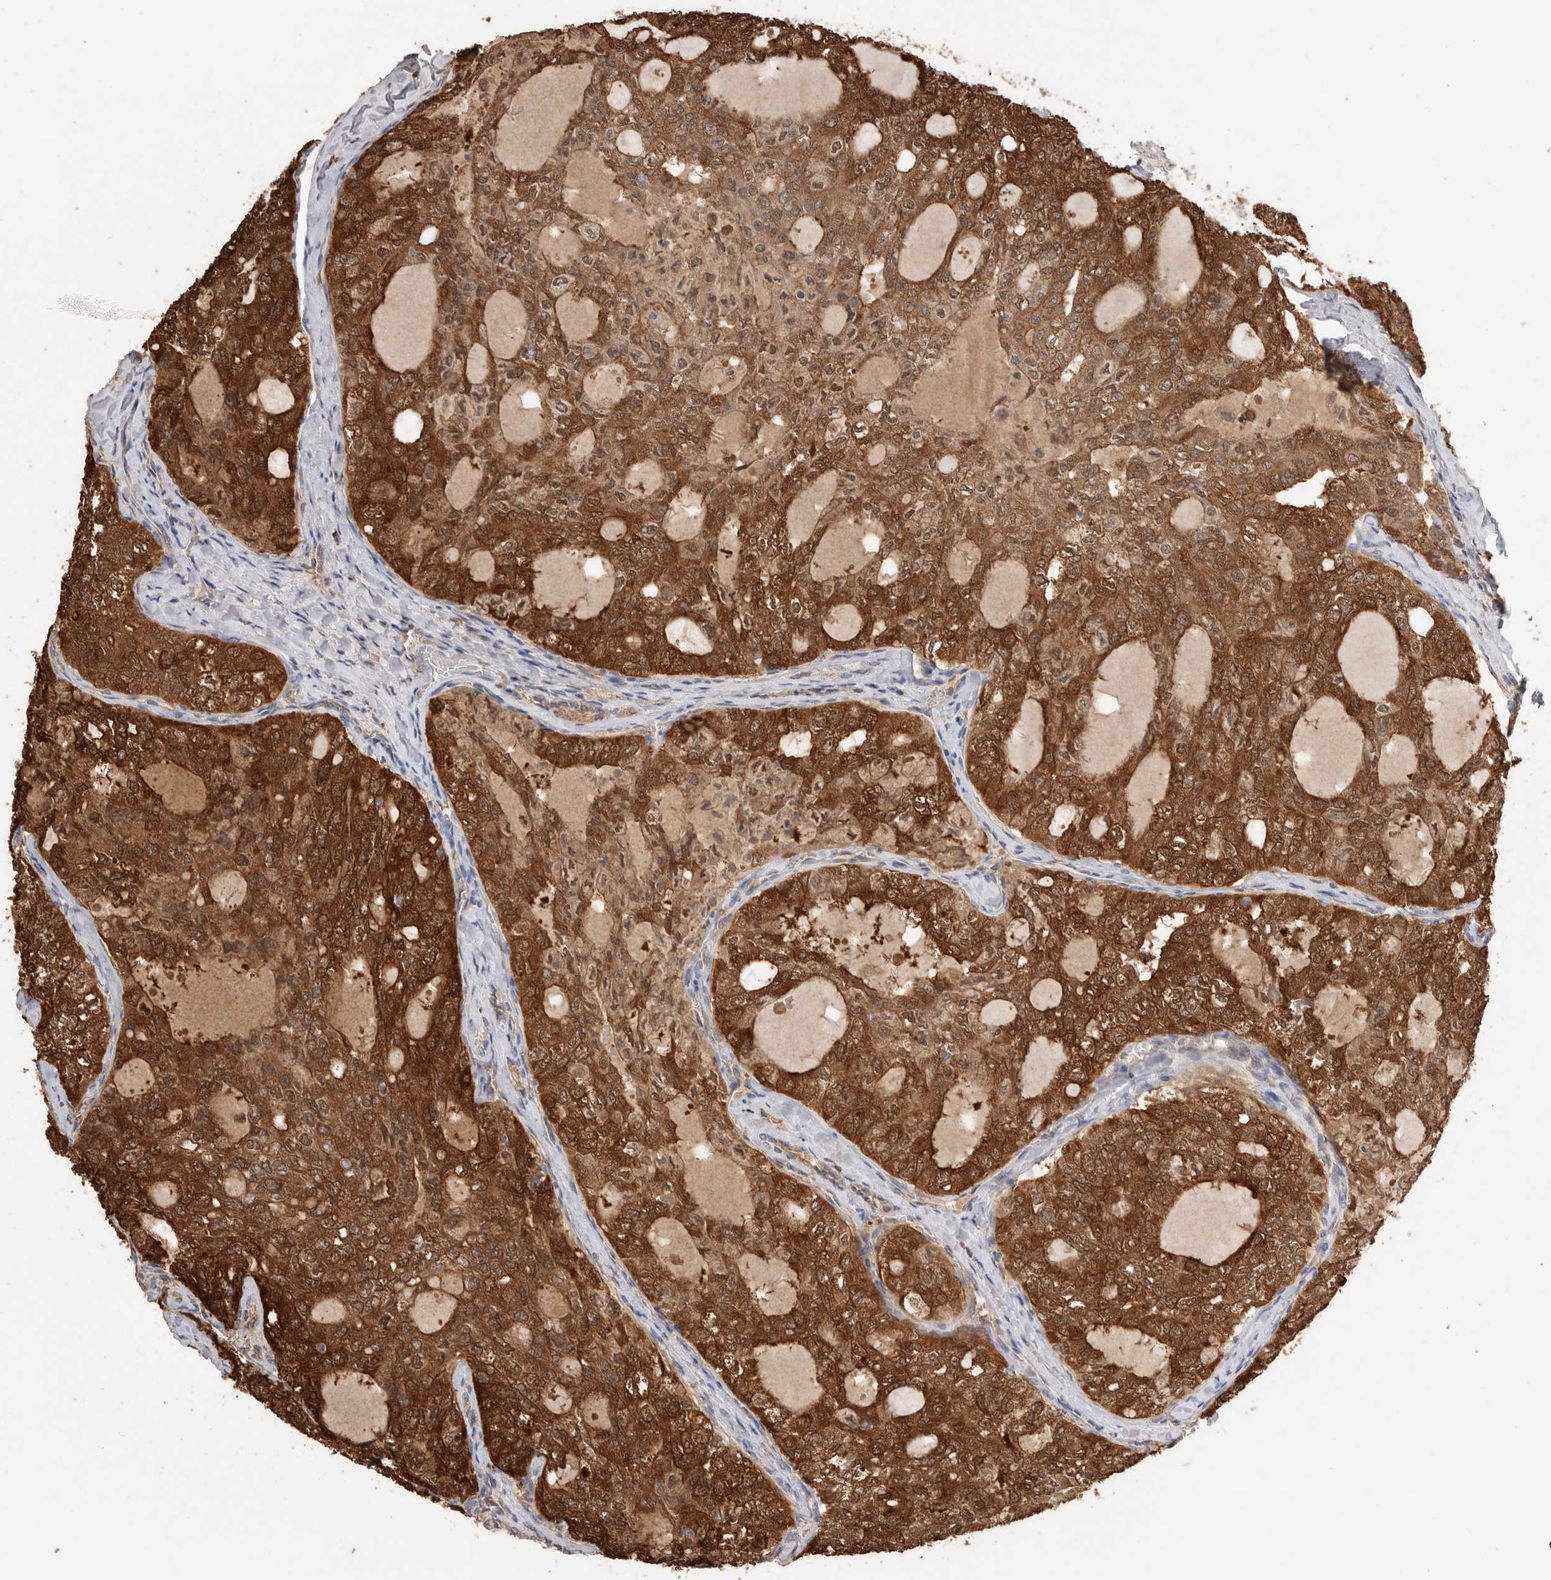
{"staining": {"intensity": "strong", "quantity": ">75%", "location": "cytoplasmic/membranous"}, "tissue": "thyroid cancer", "cell_type": "Tumor cells", "image_type": "cancer", "snomed": [{"axis": "morphology", "description": "Follicular adenoma carcinoma, NOS"}, {"axis": "topography", "description": "Thyroid gland"}], "caption": "Follicular adenoma carcinoma (thyroid) was stained to show a protein in brown. There is high levels of strong cytoplasmic/membranous positivity in about >75% of tumor cells.", "gene": "PPP3CC", "patient": {"sex": "male", "age": 75}}